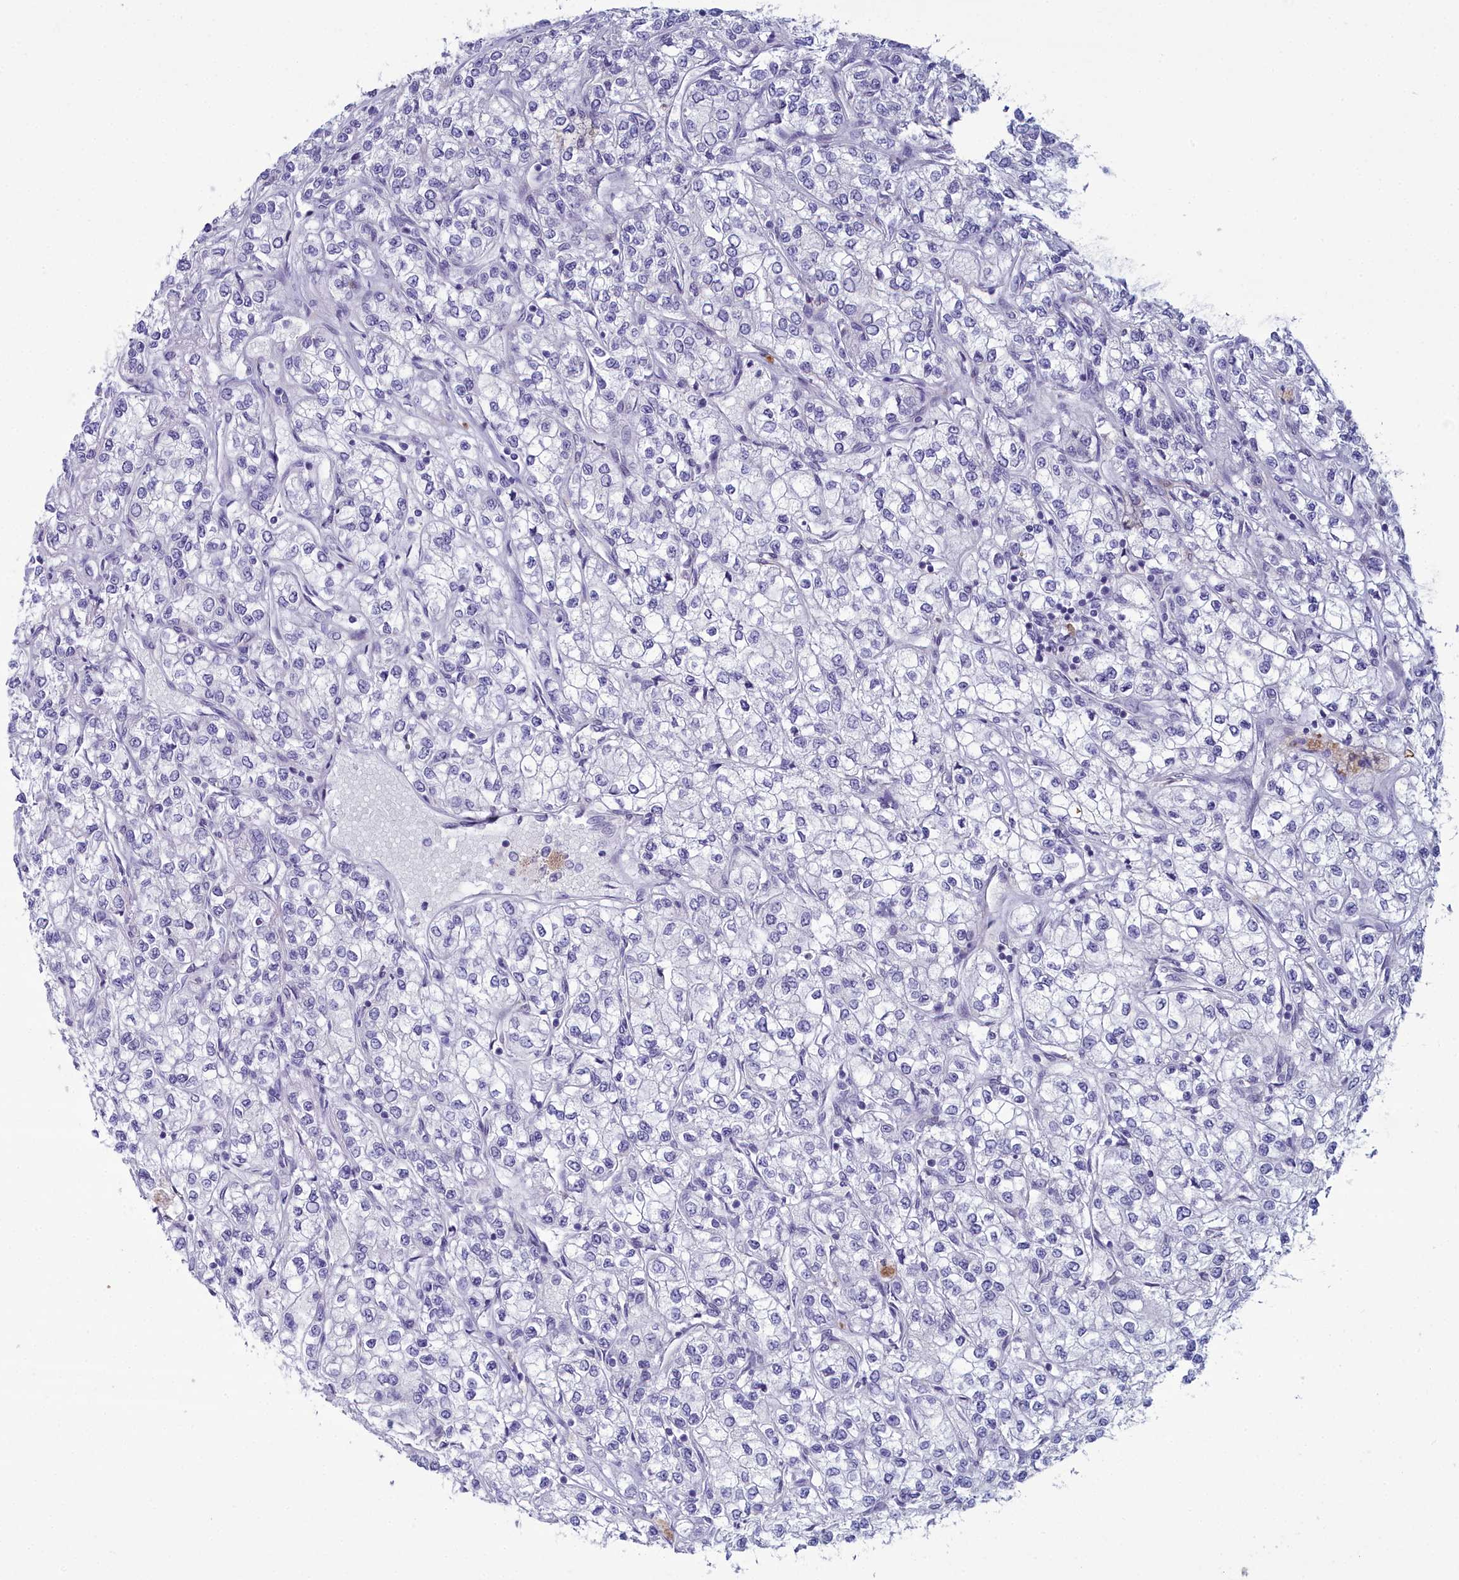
{"staining": {"intensity": "negative", "quantity": "none", "location": "none"}, "tissue": "renal cancer", "cell_type": "Tumor cells", "image_type": "cancer", "snomed": [{"axis": "morphology", "description": "Adenocarcinoma, NOS"}, {"axis": "topography", "description": "Kidney"}], "caption": "Tumor cells show no significant protein positivity in renal cancer (adenocarcinoma). (DAB immunohistochemistry (IHC) visualized using brightfield microscopy, high magnification).", "gene": "PPP1R14A", "patient": {"sex": "male", "age": 80}}